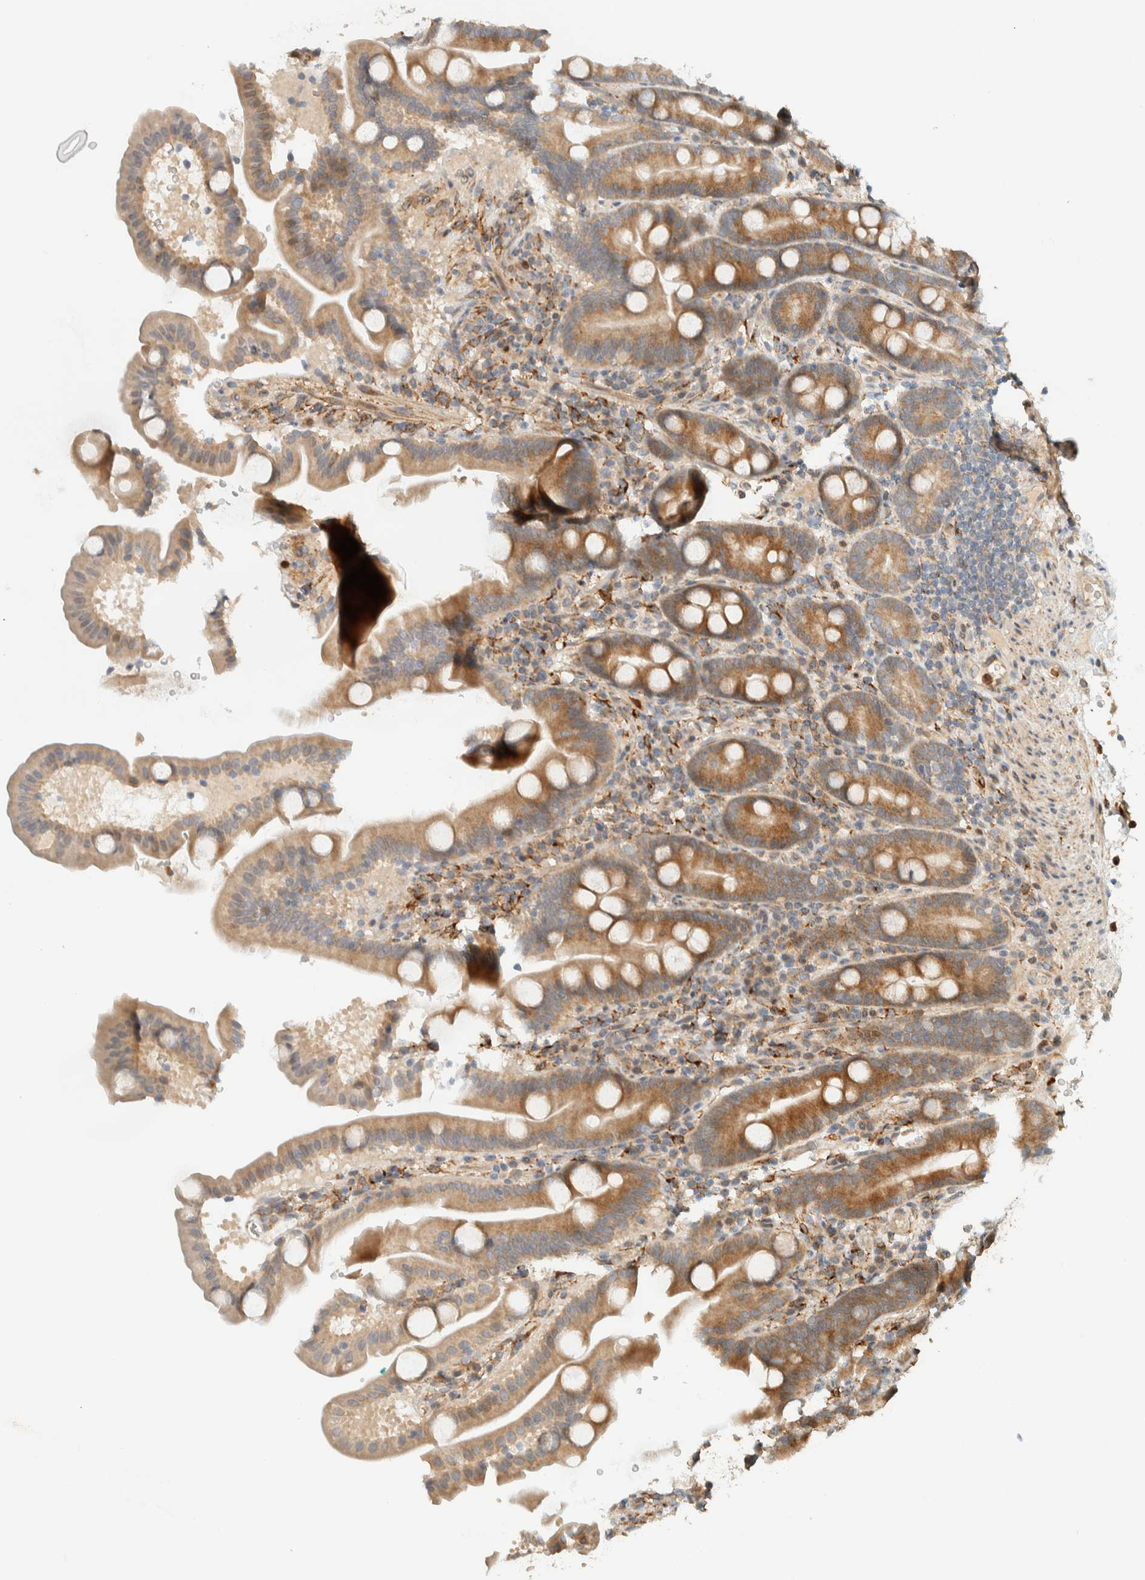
{"staining": {"intensity": "moderate", "quantity": ">75%", "location": "cytoplasmic/membranous"}, "tissue": "duodenum", "cell_type": "Glandular cells", "image_type": "normal", "snomed": [{"axis": "morphology", "description": "Normal tissue, NOS"}, {"axis": "topography", "description": "Duodenum"}], "caption": "Moderate cytoplasmic/membranous protein staining is seen in approximately >75% of glandular cells in duodenum.", "gene": "CCDC171", "patient": {"sex": "male", "age": 54}}